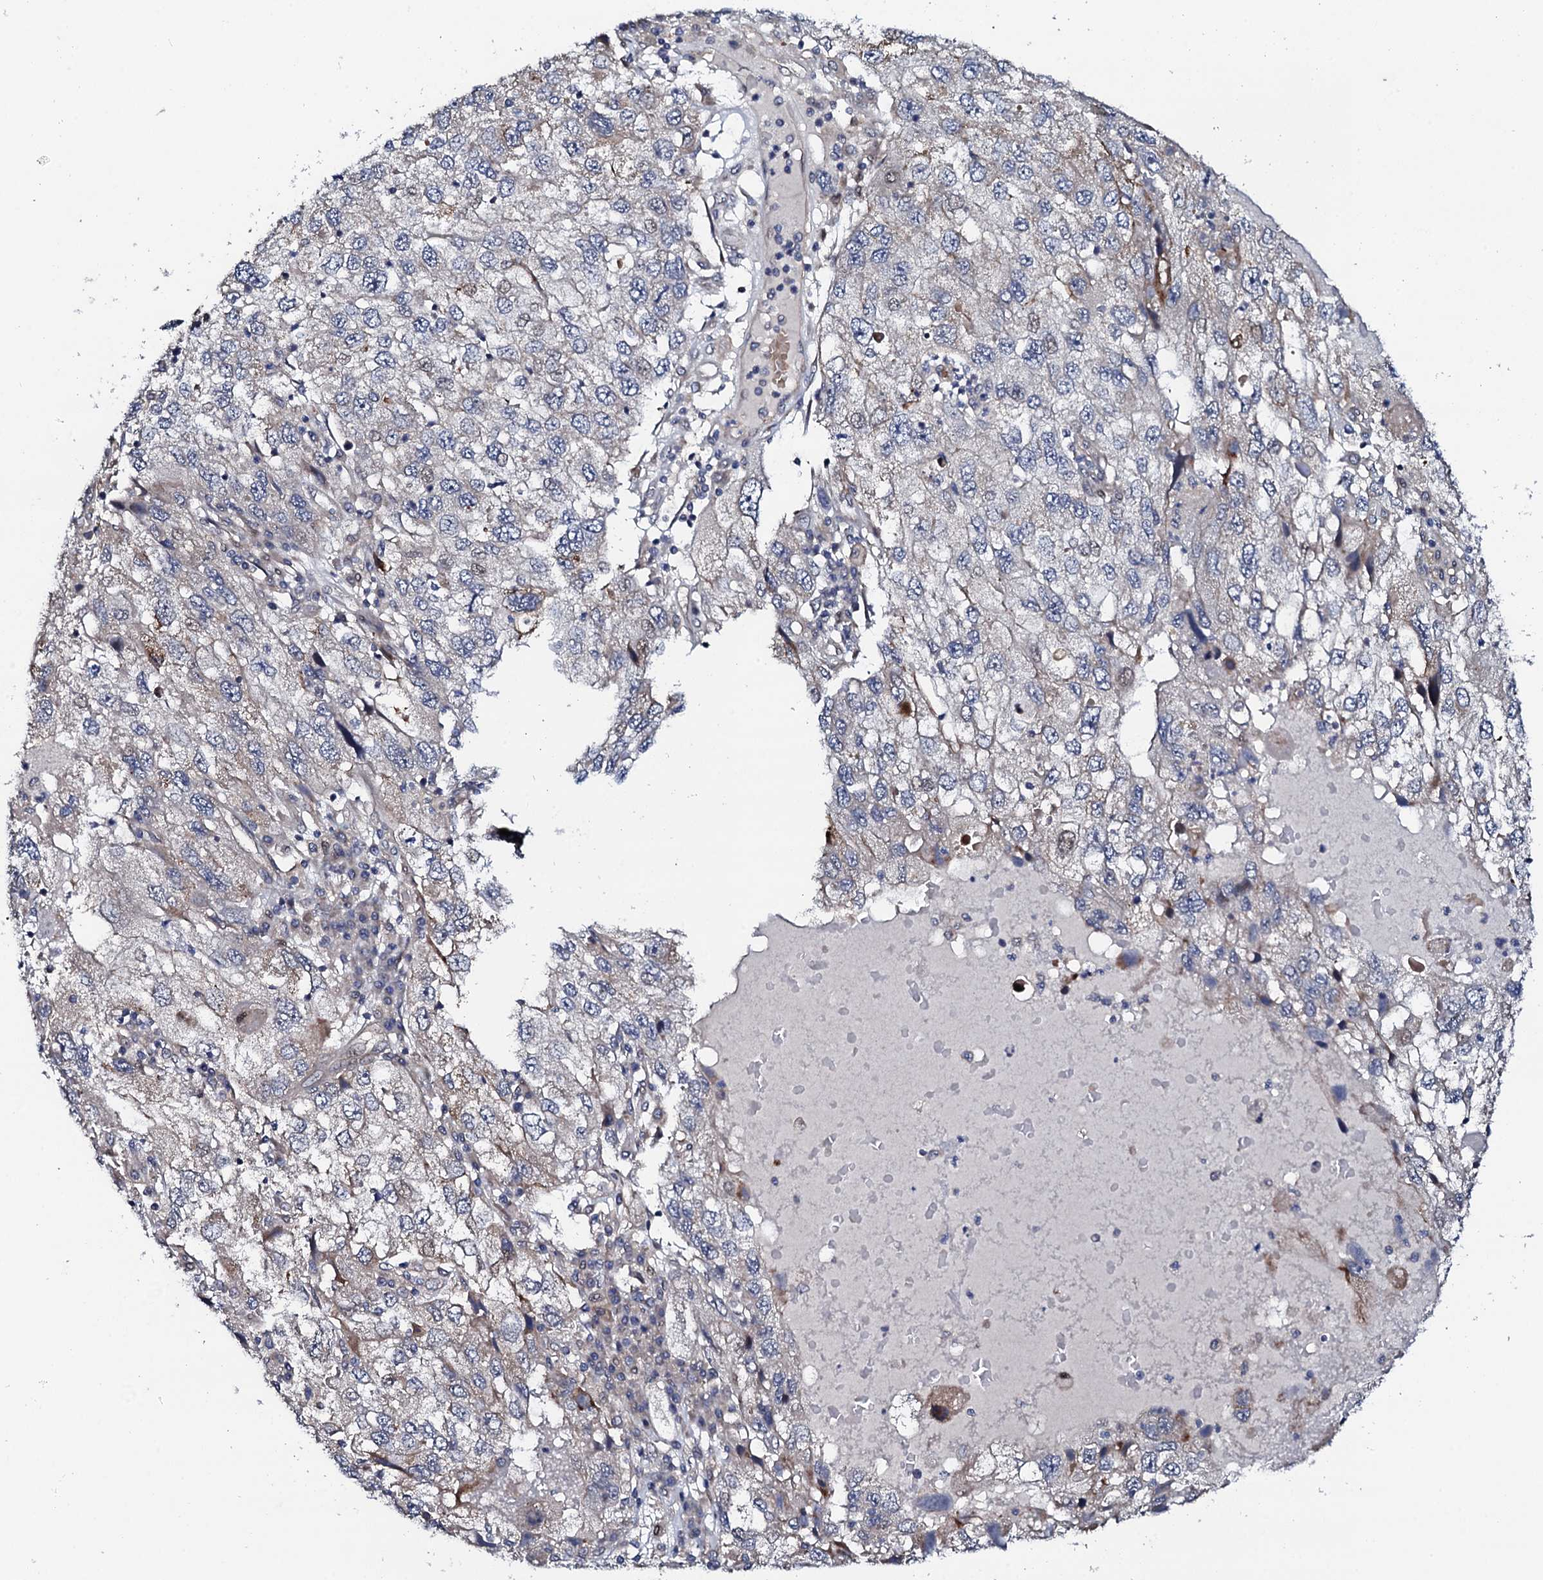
{"staining": {"intensity": "negative", "quantity": "none", "location": "none"}, "tissue": "endometrial cancer", "cell_type": "Tumor cells", "image_type": "cancer", "snomed": [{"axis": "morphology", "description": "Adenocarcinoma, NOS"}, {"axis": "topography", "description": "Endometrium"}], "caption": "High power microscopy image of an immunohistochemistry image of endometrial cancer (adenocarcinoma), revealing no significant expression in tumor cells.", "gene": "CIAO2A", "patient": {"sex": "female", "age": 49}}